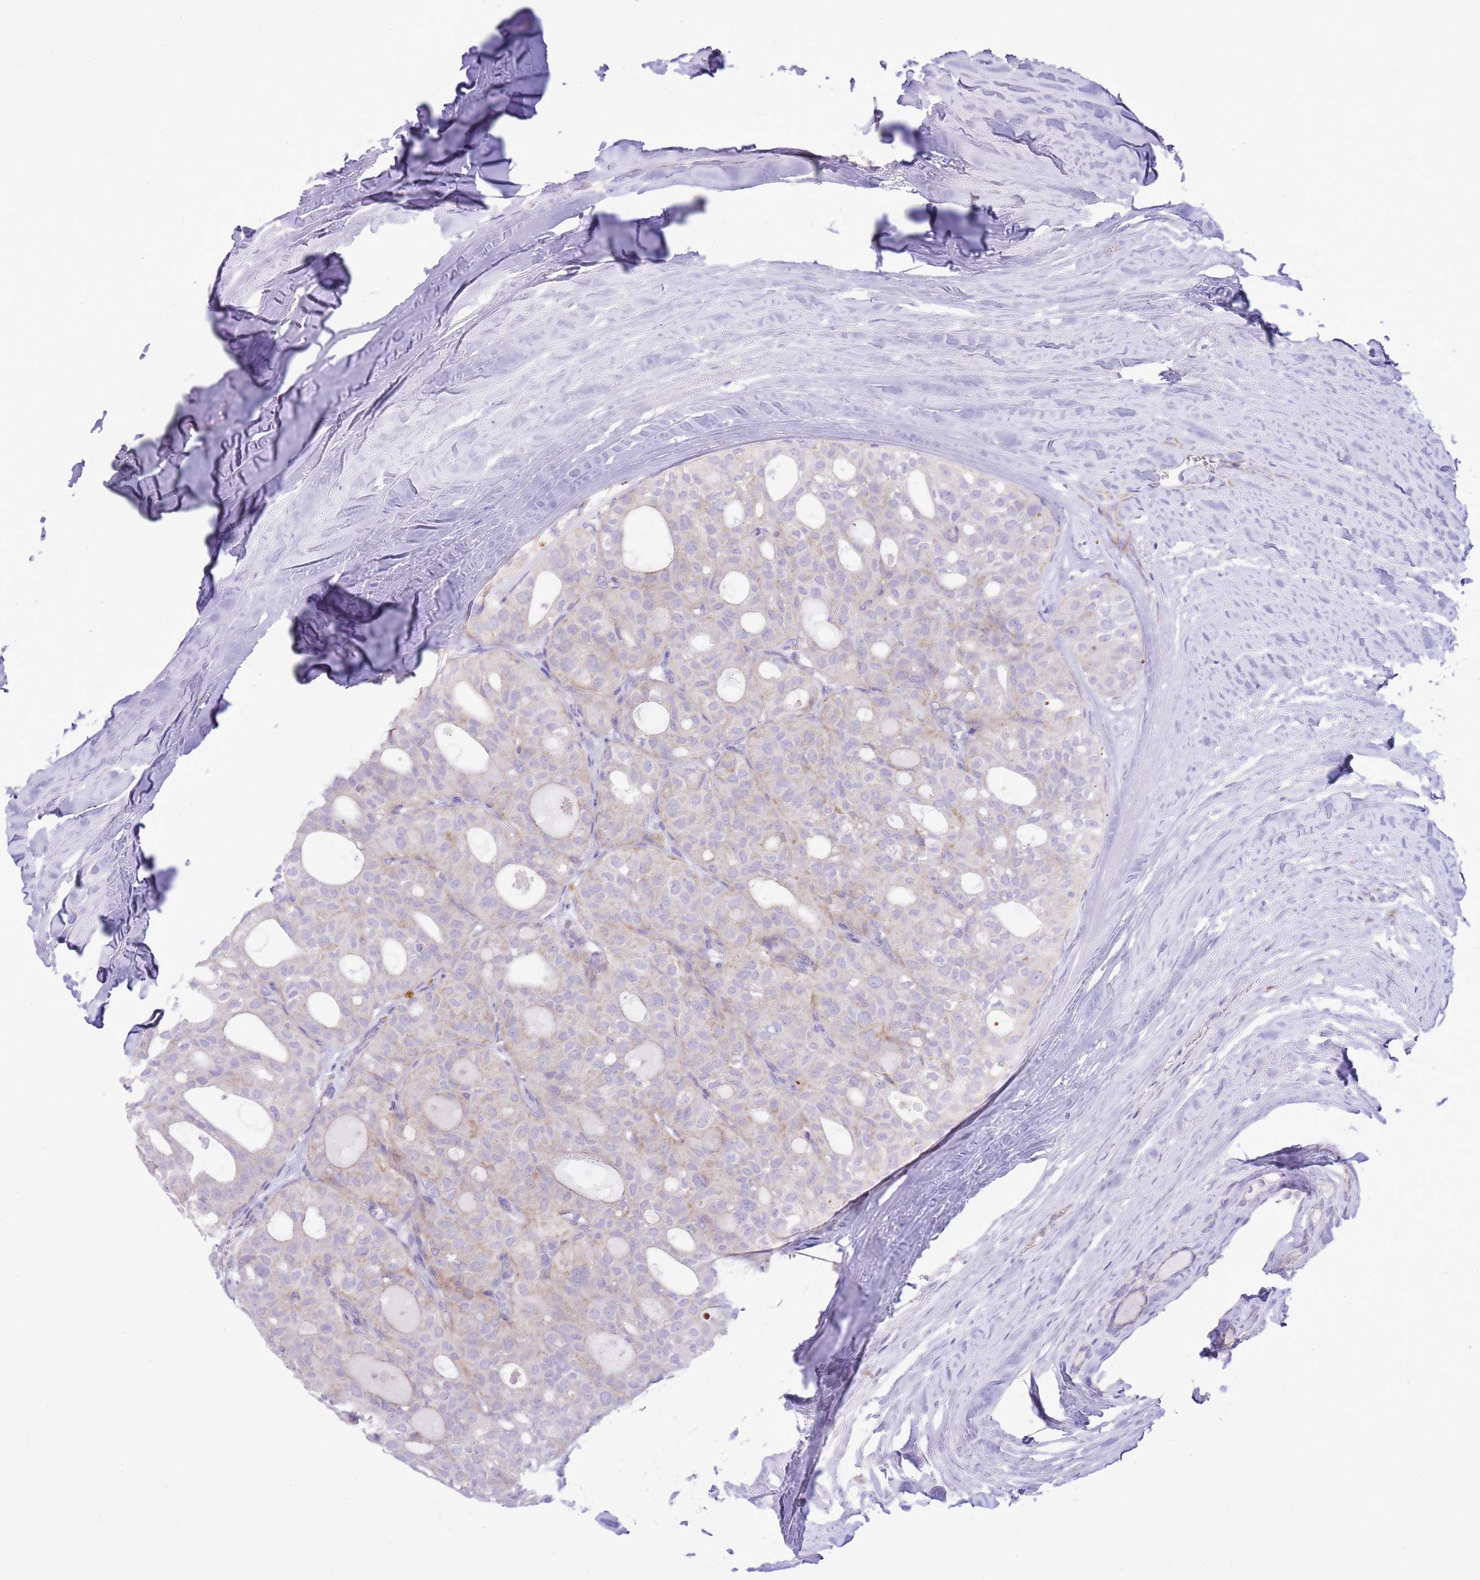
{"staining": {"intensity": "weak", "quantity": "<25%", "location": "cytoplasmic/membranous"}, "tissue": "thyroid cancer", "cell_type": "Tumor cells", "image_type": "cancer", "snomed": [{"axis": "morphology", "description": "Follicular adenoma carcinoma, NOS"}, {"axis": "topography", "description": "Thyroid gland"}], "caption": "Immunohistochemistry (IHC) micrograph of neoplastic tissue: thyroid cancer (follicular adenoma carcinoma) stained with DAB reveals no significant protein positivity in tumor cells. (DAB (3,3'-diaminobenzidine) IHC, high magnification).", "gene": "OAZ2", "patient": {"sex": "male", "age": 75}}